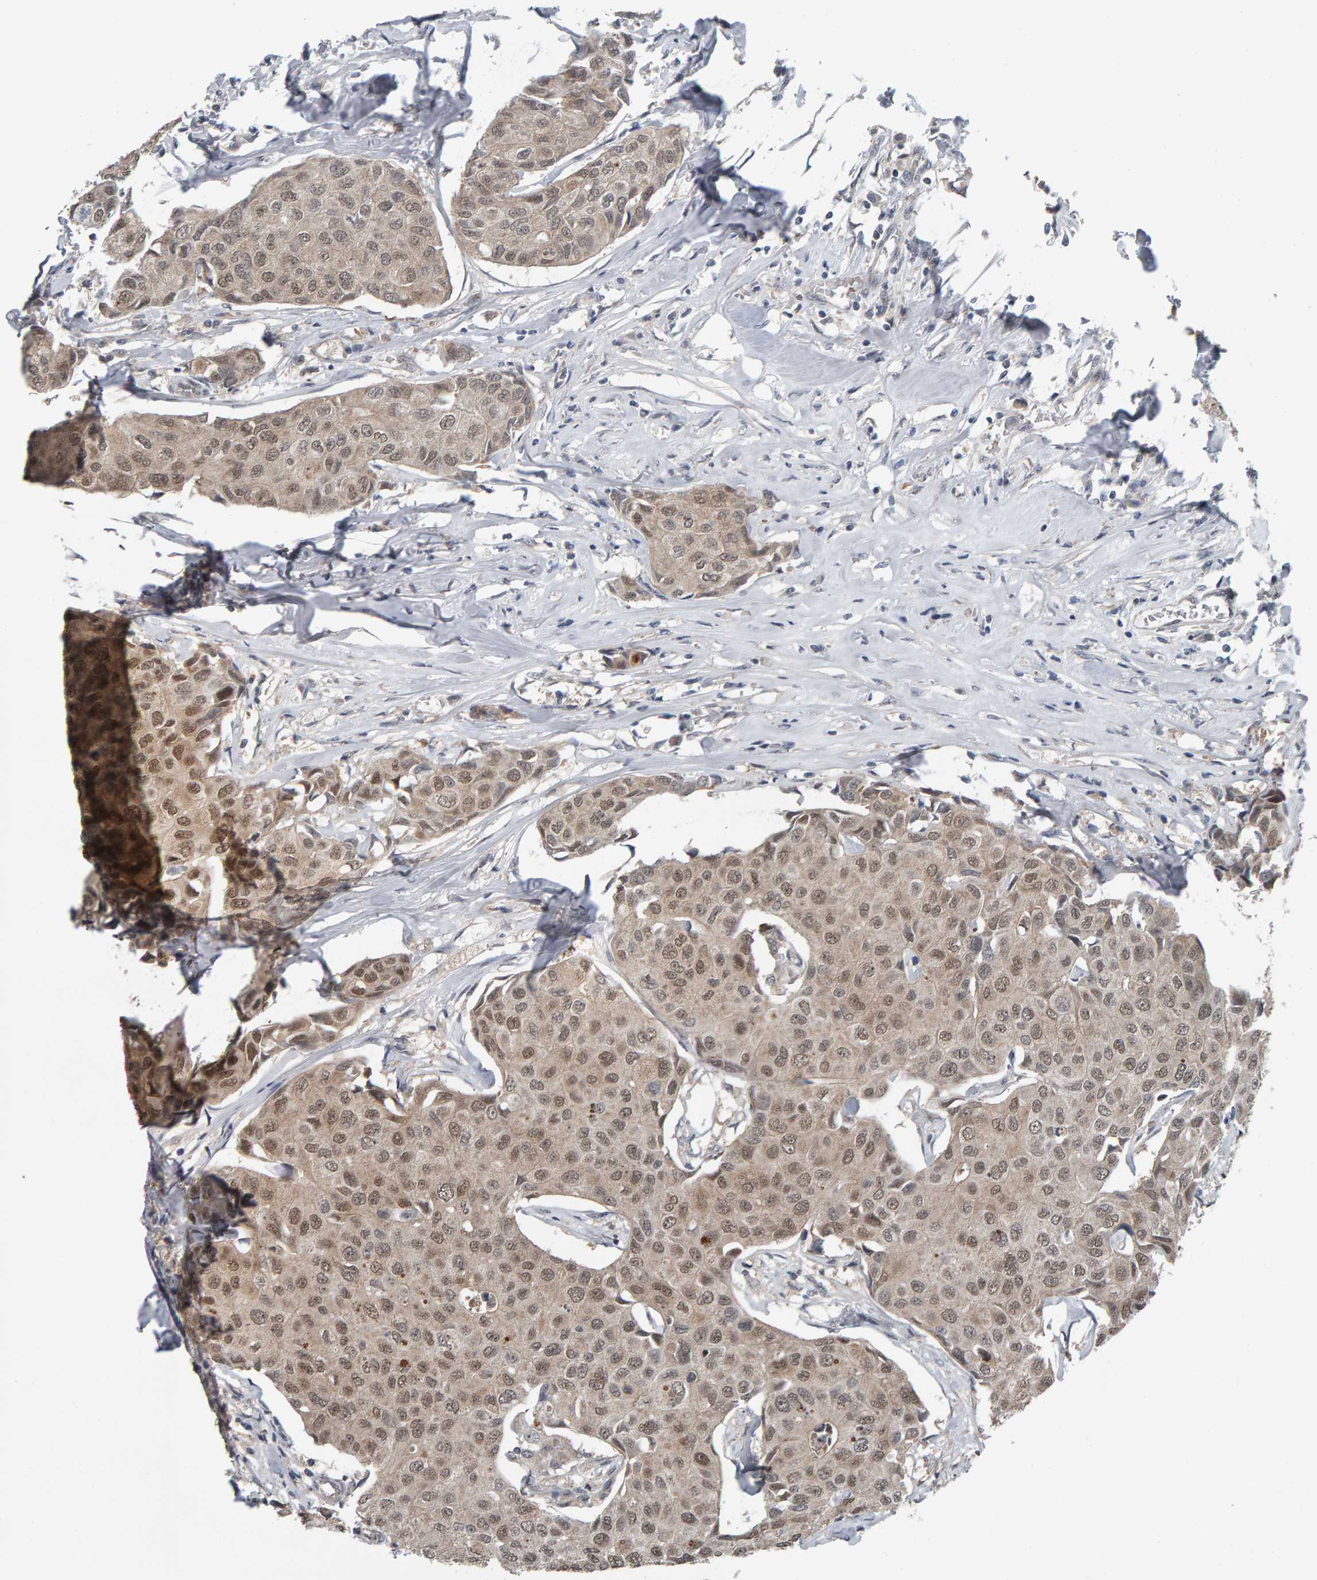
{"staining": {"intensity": "weak", "quantity": ">75%", "location": "cytoplasmic/membranous,nuclear"}, "tissue": "breast cancer", "cell_type": "Tumor cells", "image_type": "cancer", "snomed": [{"axis": "morphology", "description": "Duct carcinoma"}, {"axis": "topography", "description": "Breast"}], "caption": "A low amount of weak cytoplasmic/membranous and nuclear expression is appreciated in about >75% of tumor cells in breast cancer tissue.", "gene": "COASY", "patient": {"sex": "female", "age": 80}}